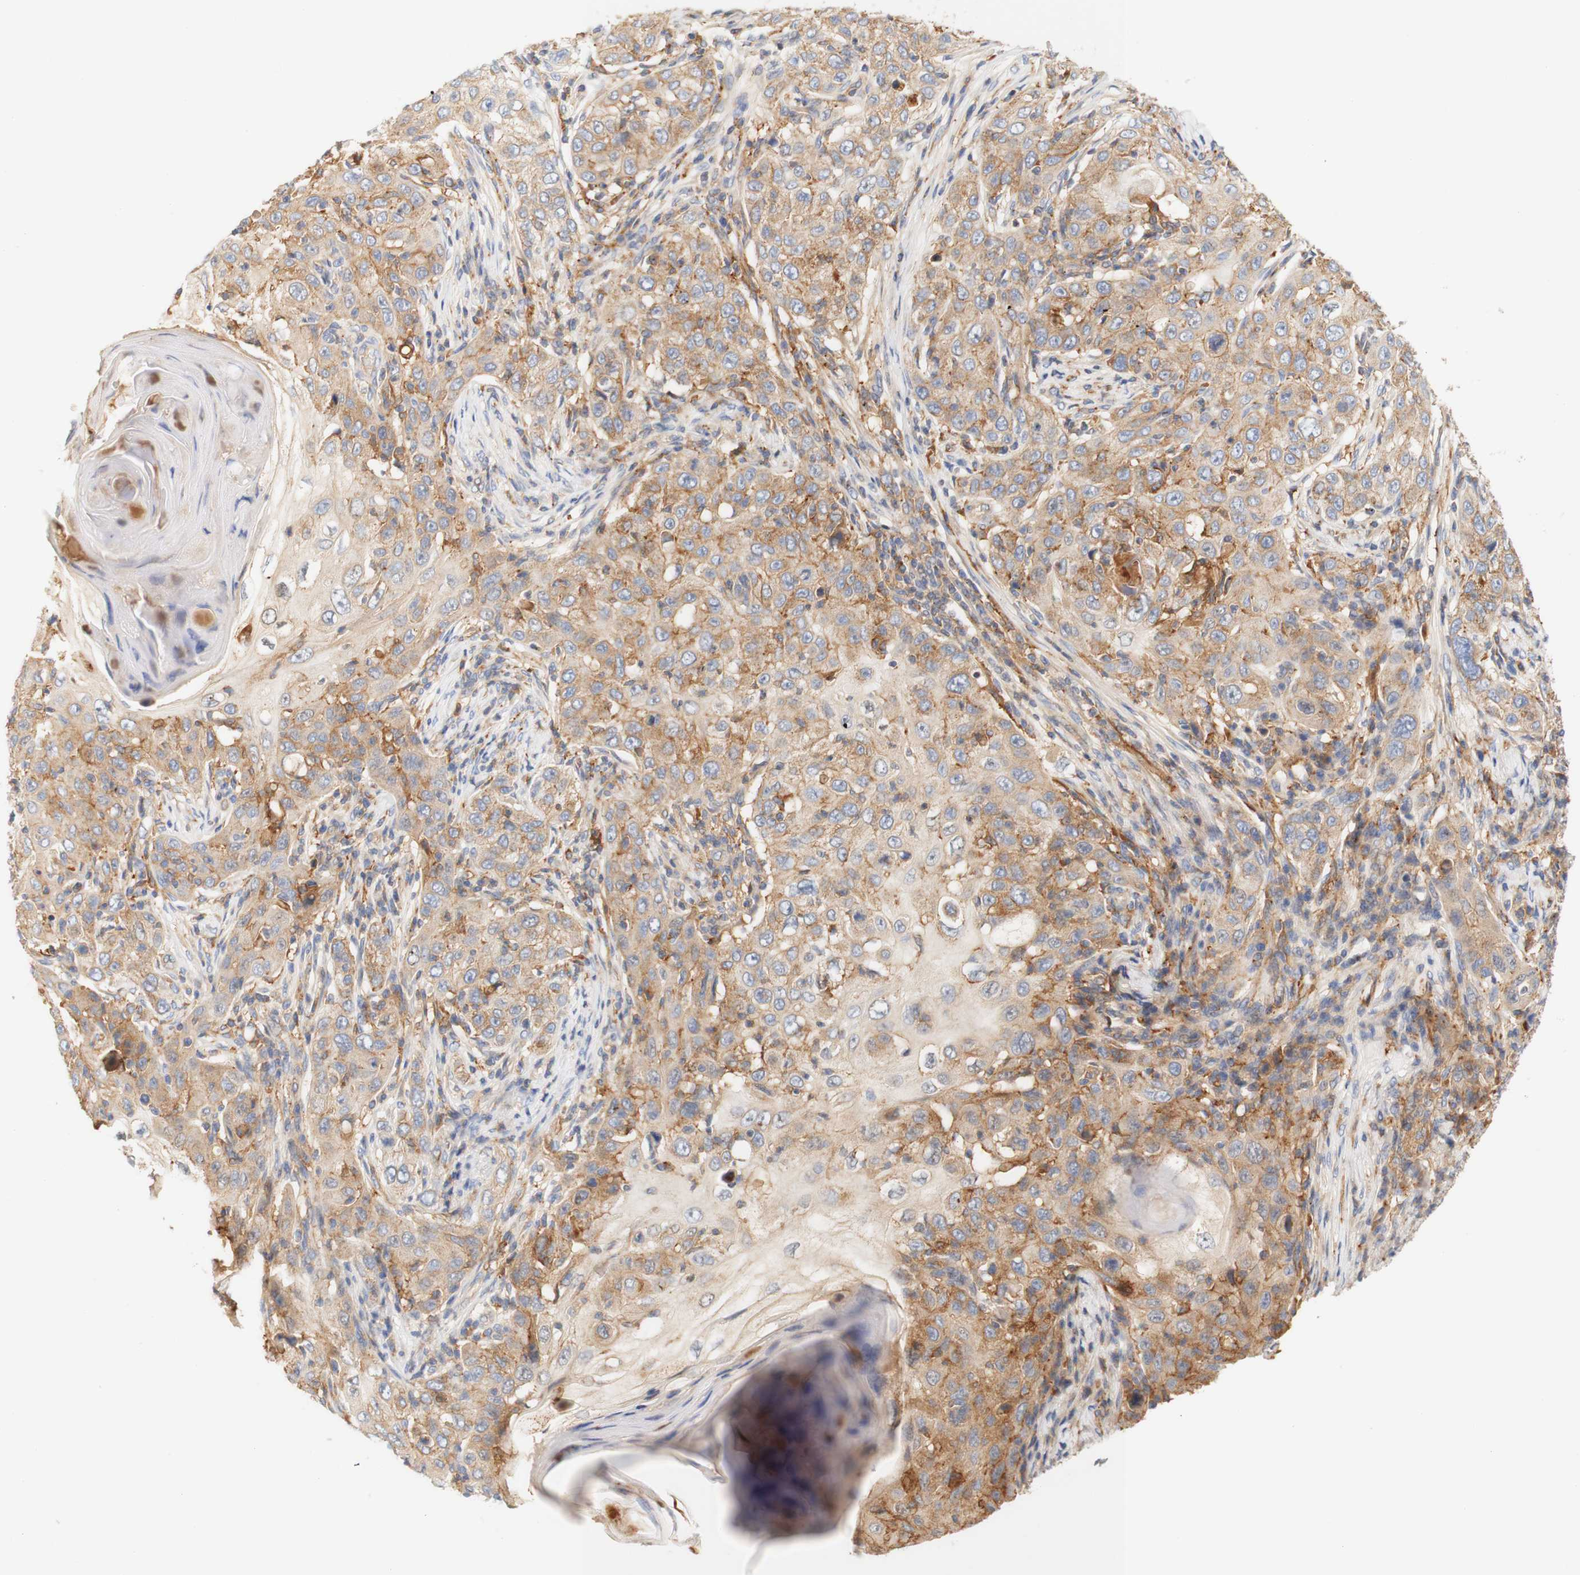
{"staining": {"intensity": "moderate", "quantity": "25%-75%", "location": "cytoplasmic/membranous"}, "tissue": "skin cancer", "cell_type": "Tumor cells", "image_type": "cancer", "snomed": [{"axis": "morphology", "description": "Squamous cell carcinoma, NOS"}, {"axis": "topography", "description": "Skin"}], "caption": "Protein analysis of skin cancer tissue displays moderate cytoplasmic/membranous staining in about 25%-75% of tumor cells. (Stains: DAB in brown, nuclei in blue, Microscopy: brightfield microscopy at high magnification).", "gene": "PCDH7", "patient": {"sex": "female", "age": 88}}